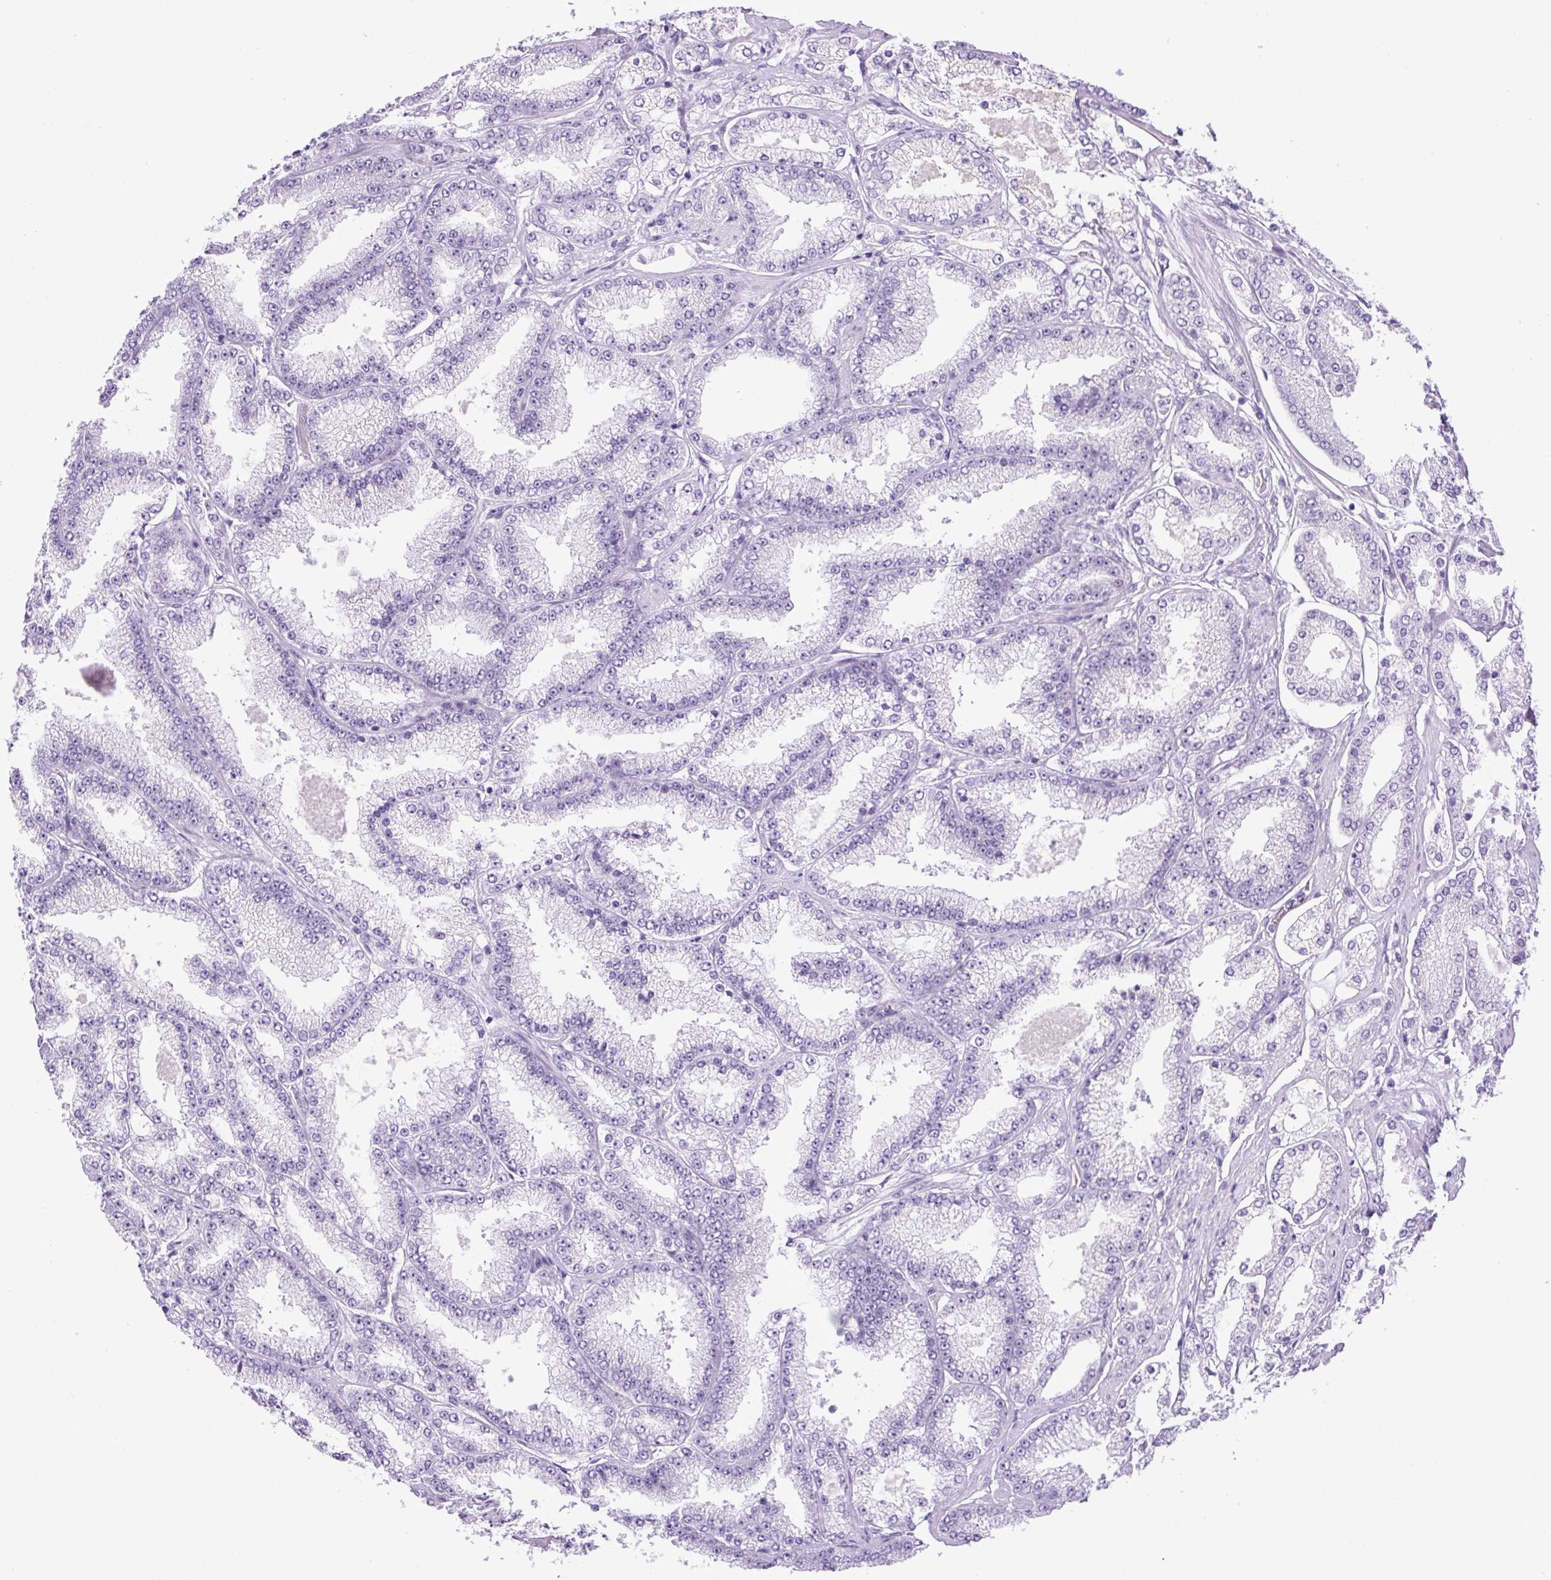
{"staining": {"intensity": "negative", "quantity": "none", "location": "none"}, "tissue": "prostate cancer", "cell_type": "Tumor cells", "image_type": "cancer", "snomed": [{"axis": "morphology", "description": "Adenocarcinoma, High grade"}, {"axis": "topography", "description": "Prostate"}], "caption": "Prostate cancer (adenocarcinoma (high-grade)) was stained to show a protein in brown. There is no significant positivity in tumor cells.", "gene": "RHBDD2", "patient": {"sex": "male", "age": 68}}